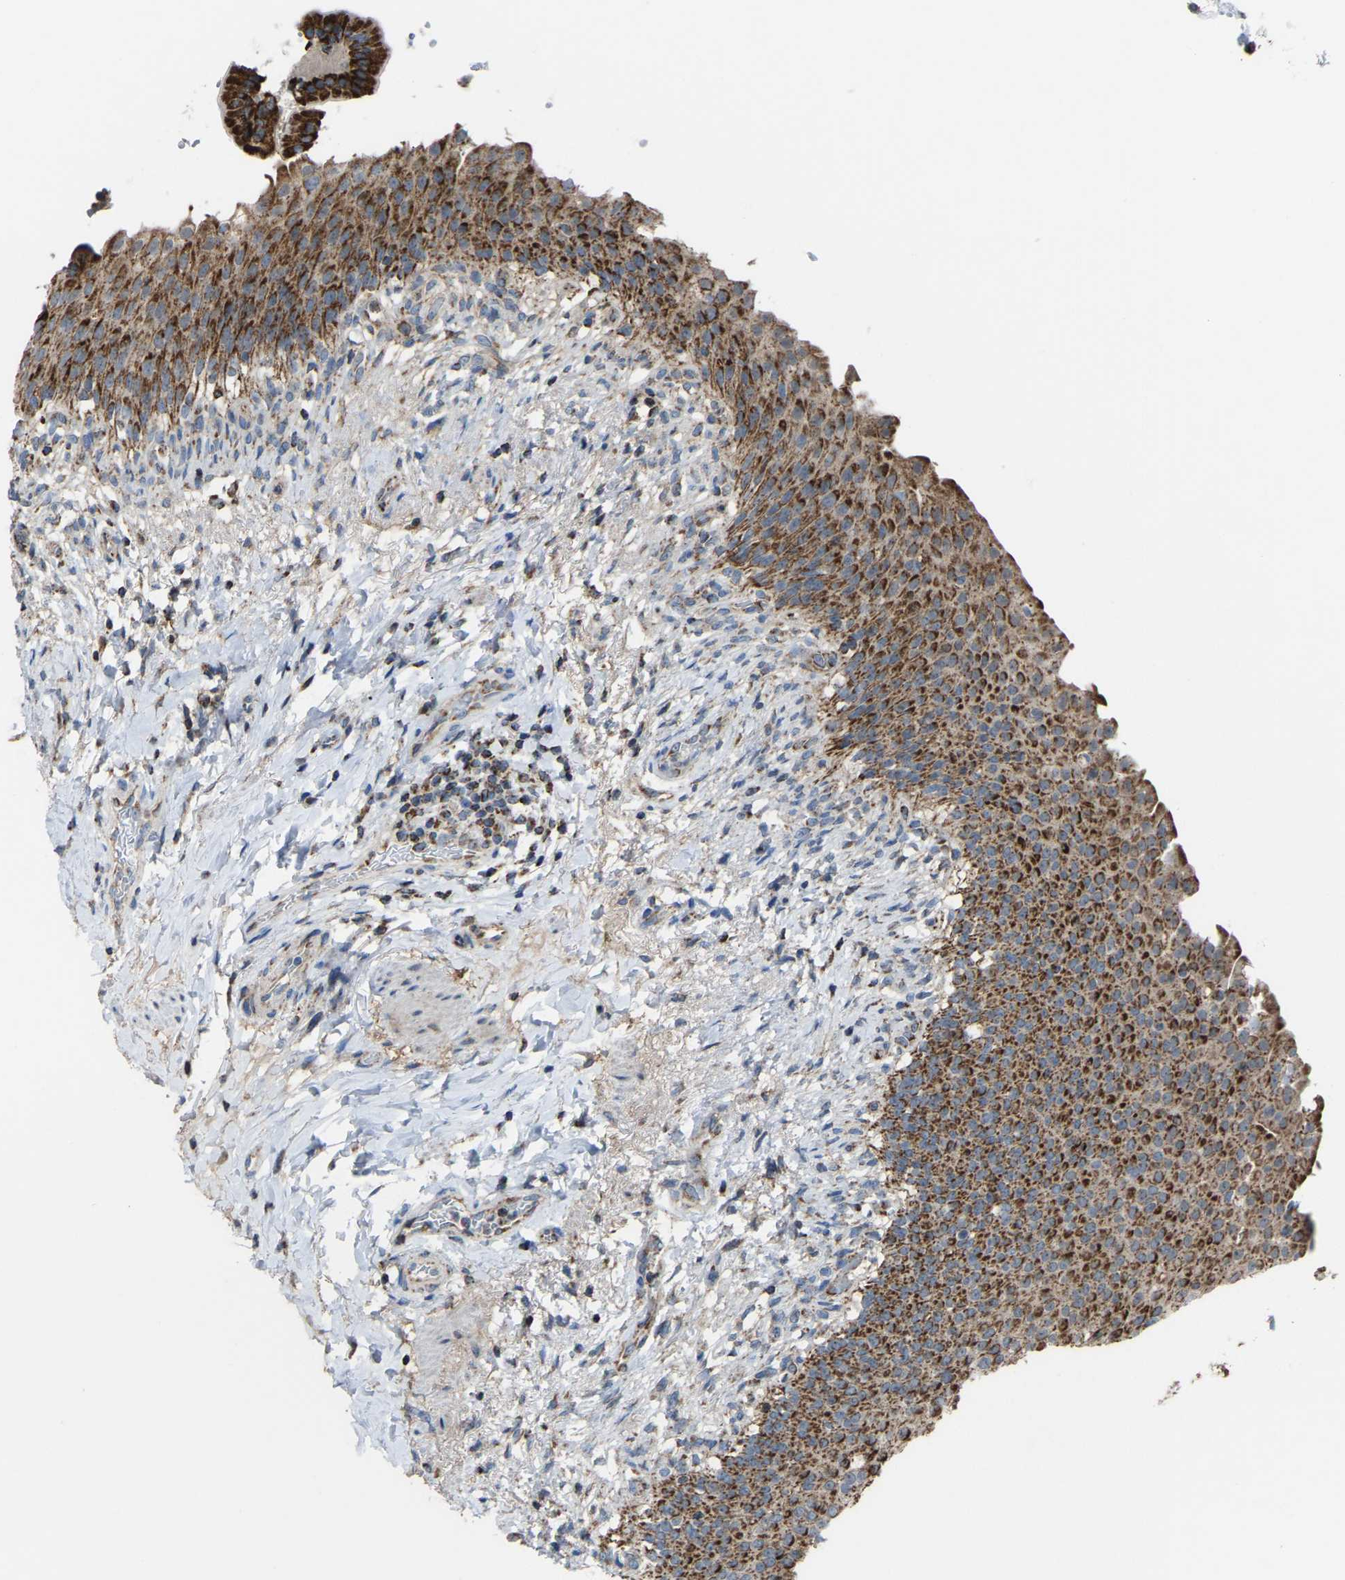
{"staining": {"intensity": "strong", "quantity": ">75%", "location": "cytoplasmic/membranous"}, "tissue": "urinary bladder", "cell_type": "Urothelial cells", "image_type": "normal", "snomed": [{"axis": "morphology", "description": "Normal tissue, NOS"}, {"axis": "topography", "description": "Urinary bladder"}], "caption": "This photomicrograph exhibits IHC staining of normal human urinary bladder, with high strong cytoplasmic/membranous expression in about >75% of urothelial cells.", "gene": "CANT1", "patient": {"sex": "female", "age": 60}}